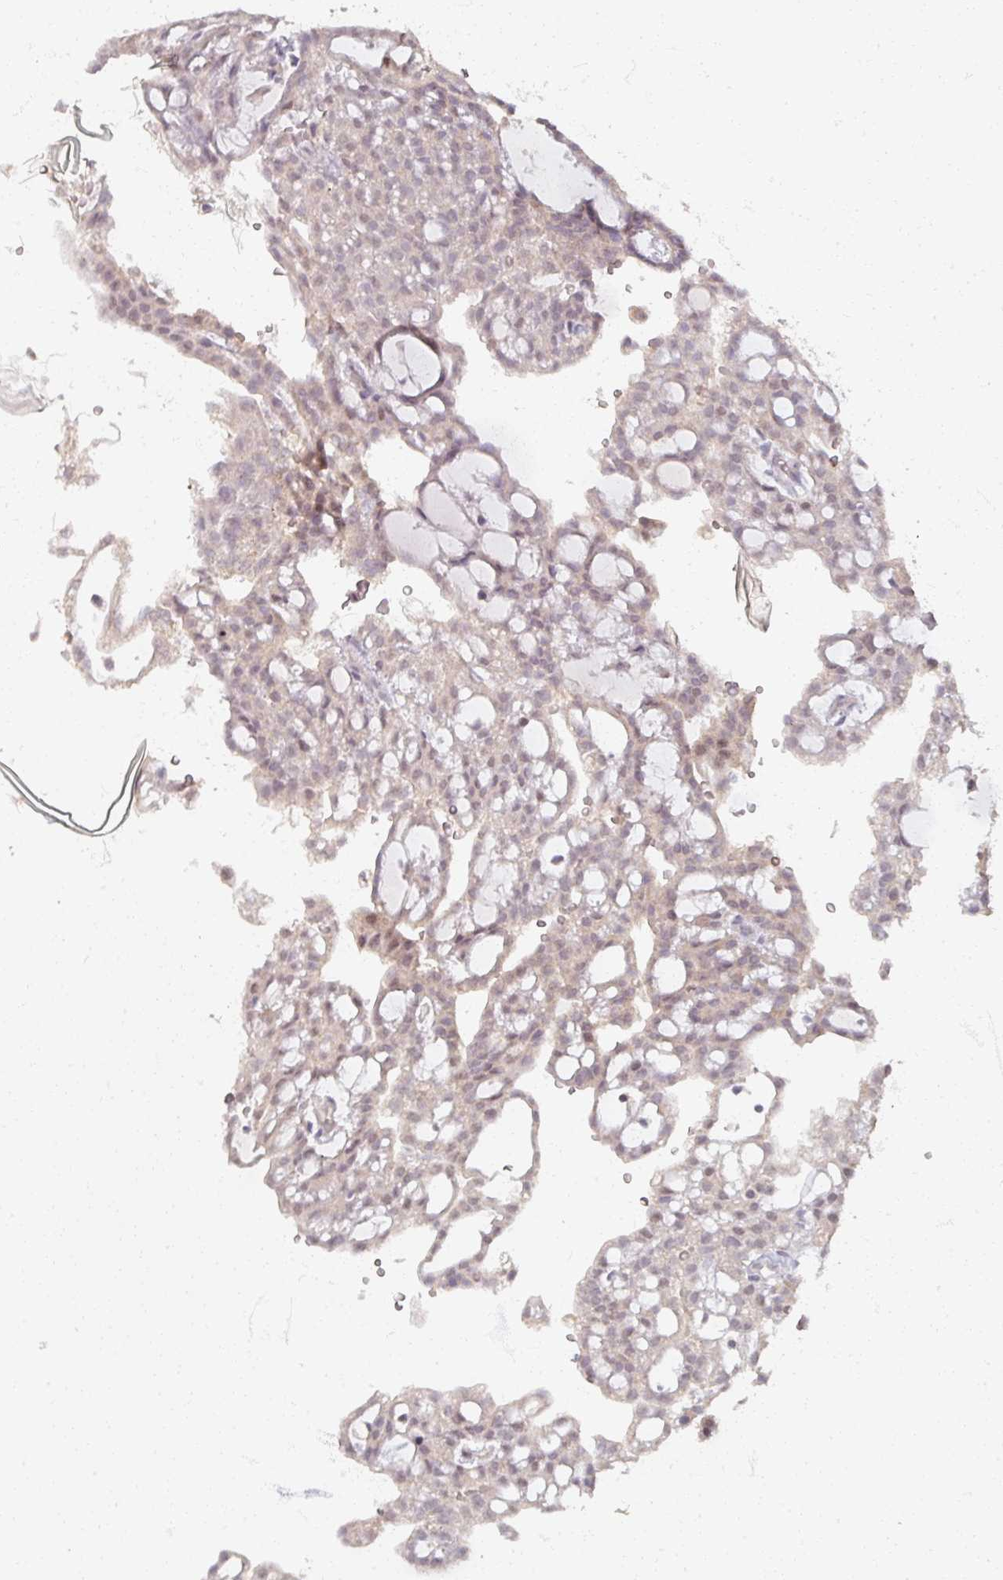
{"staining": {"intensity": "weak", "quantity": "25%-75%", "location": "nuclear"}, "tissue": "renal cancer", "cell_type": "Tumor cells", "image_type": "cancer", "snomed": [{"axis": "morphology", "description": "Adenocarcinoma, NOS"}, {"axis": "topography", "description": "Kidney"}], "caption": "Tumor cells demonstrate low levels of weak nuclear expression in approximately 25%-75% of cells in adenocarcinoma (renal).", "gene": "SOX11", "patient": {"sex": "male", "age": 63}}